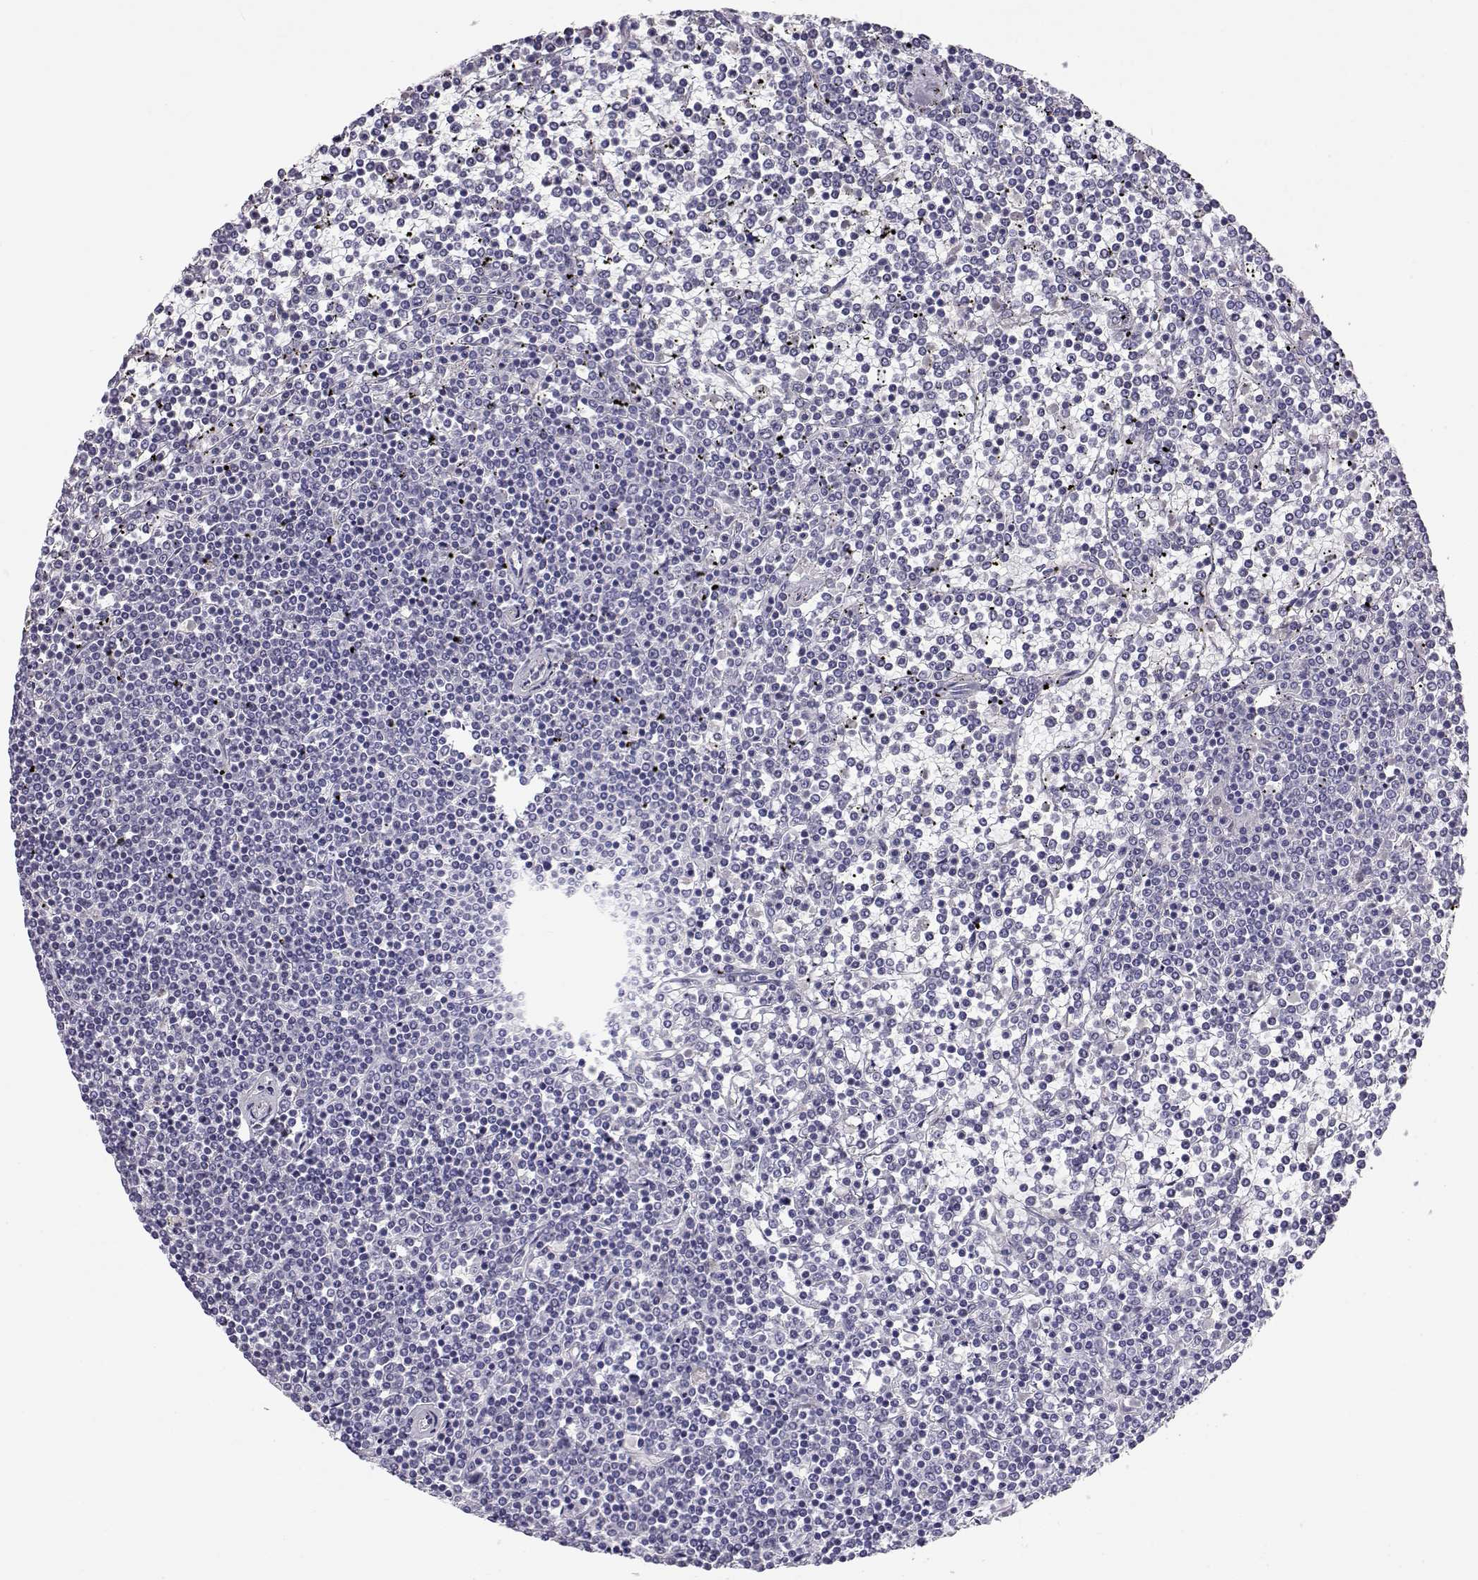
{"staining": {"intensity": "negative", "quantity": "none", "location": "none"}, "tissue": "lymphoma", "cell_type": "Tumor cells", "image_type": "cancer", "snomed": [{"axis": "morphology", "description": "Malignant lymphoma, non-Hodgkin's type, Low grade"}, {"axis": "topography", "description": "Spleen"}], "caption": "Image shows no protein staining in tumor cells of lymphoma tissue.", "gene": "GPR26", "patient": {"sex": "female", "age": 19}}